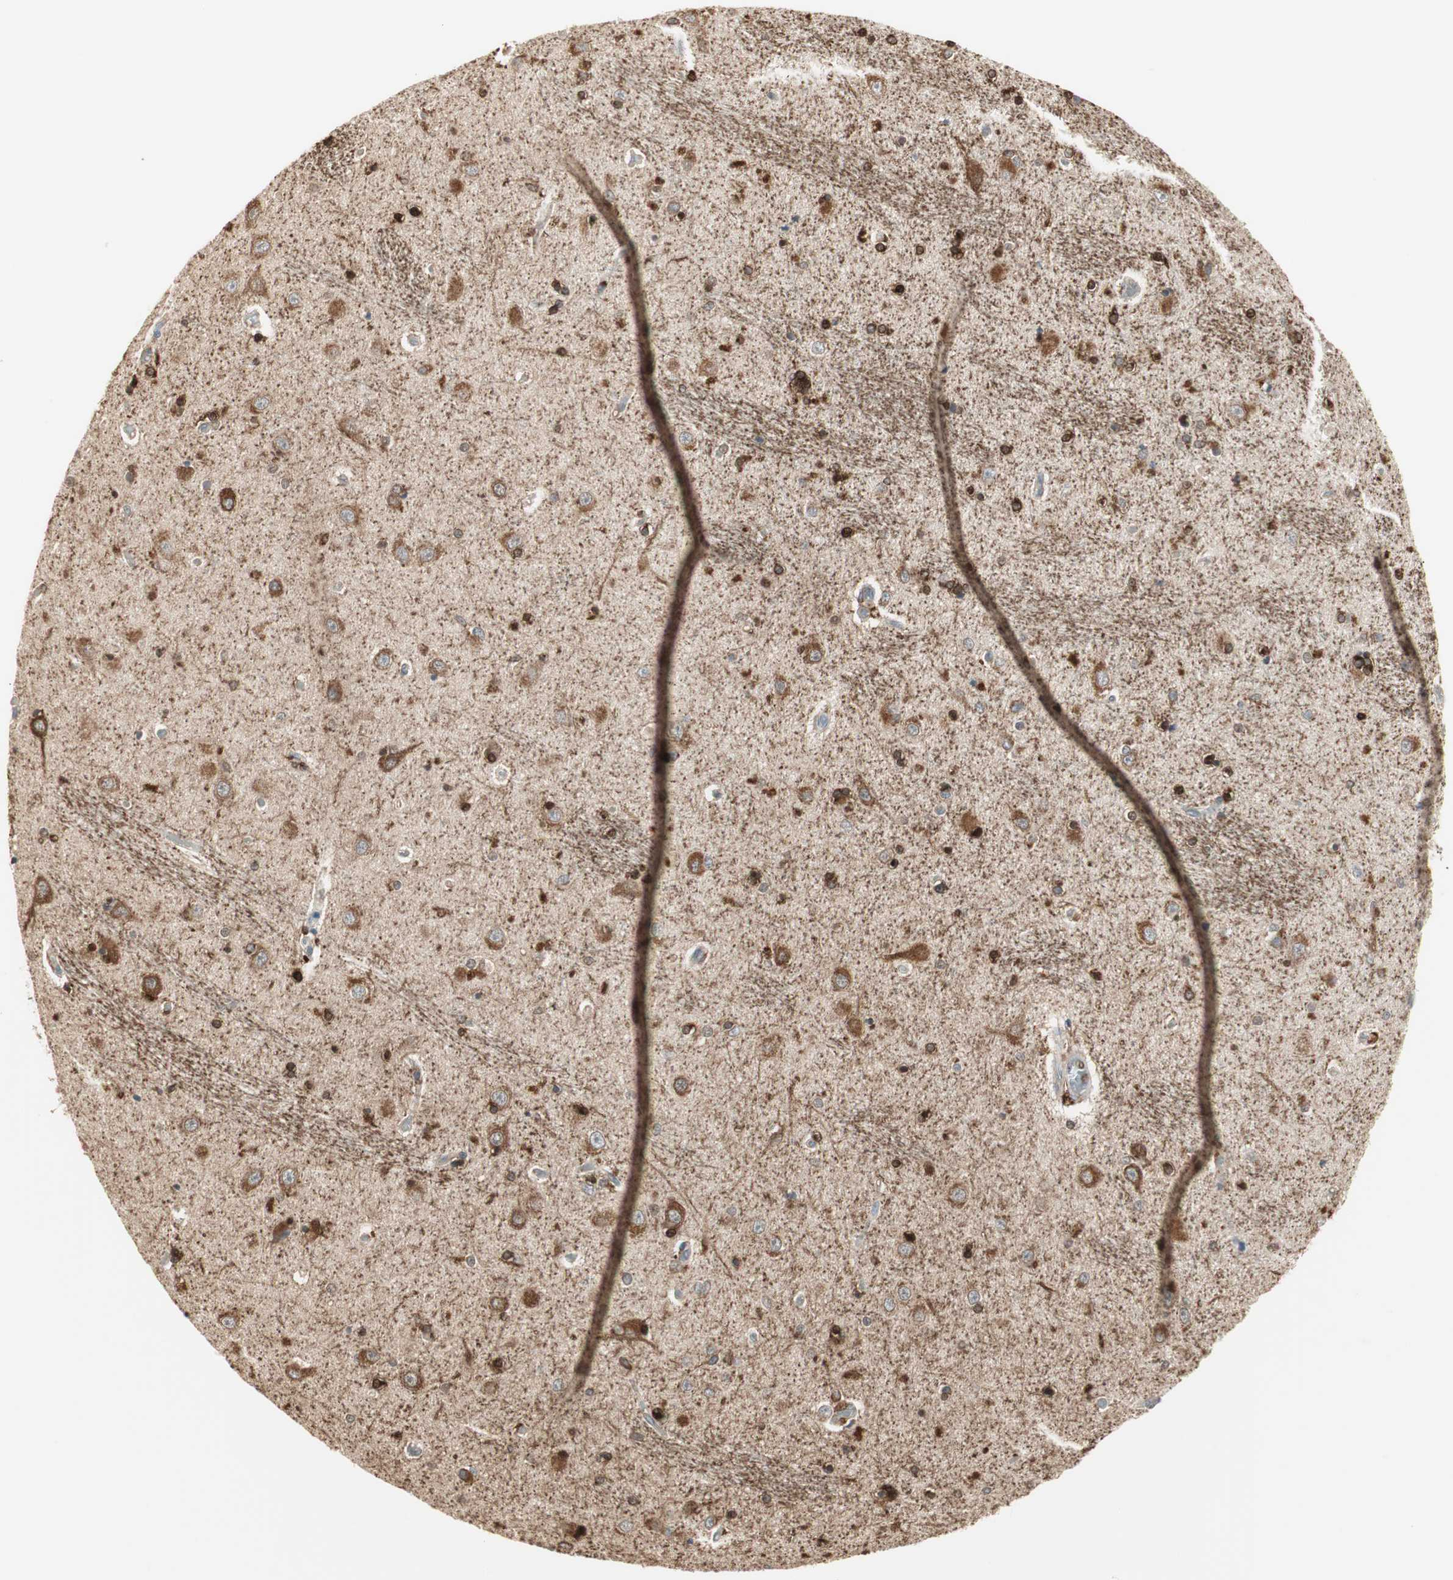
{"staining": {"intensity": "strong", "quantity": ">75%", "location": "cytoplasmic/membranous,nuclear"}, "tissue": "hippocampus", "cell_type": "Glial cells", "image_type": "normal", "snomed": [{"axis": "morphology", "description": "Normal tissue, NOS"}, {"axis": "topography", "description": "Hippocampus"}], "caption": "High-power microscopy captured an immunohistochemistry micrograph of normal hippocampus, revealing strong cytoplasmic/membranous,nuclear positivity in about >75% of glial cells.", "gene": "MMP3", "patient": {"sex": "female", "age": 54}}